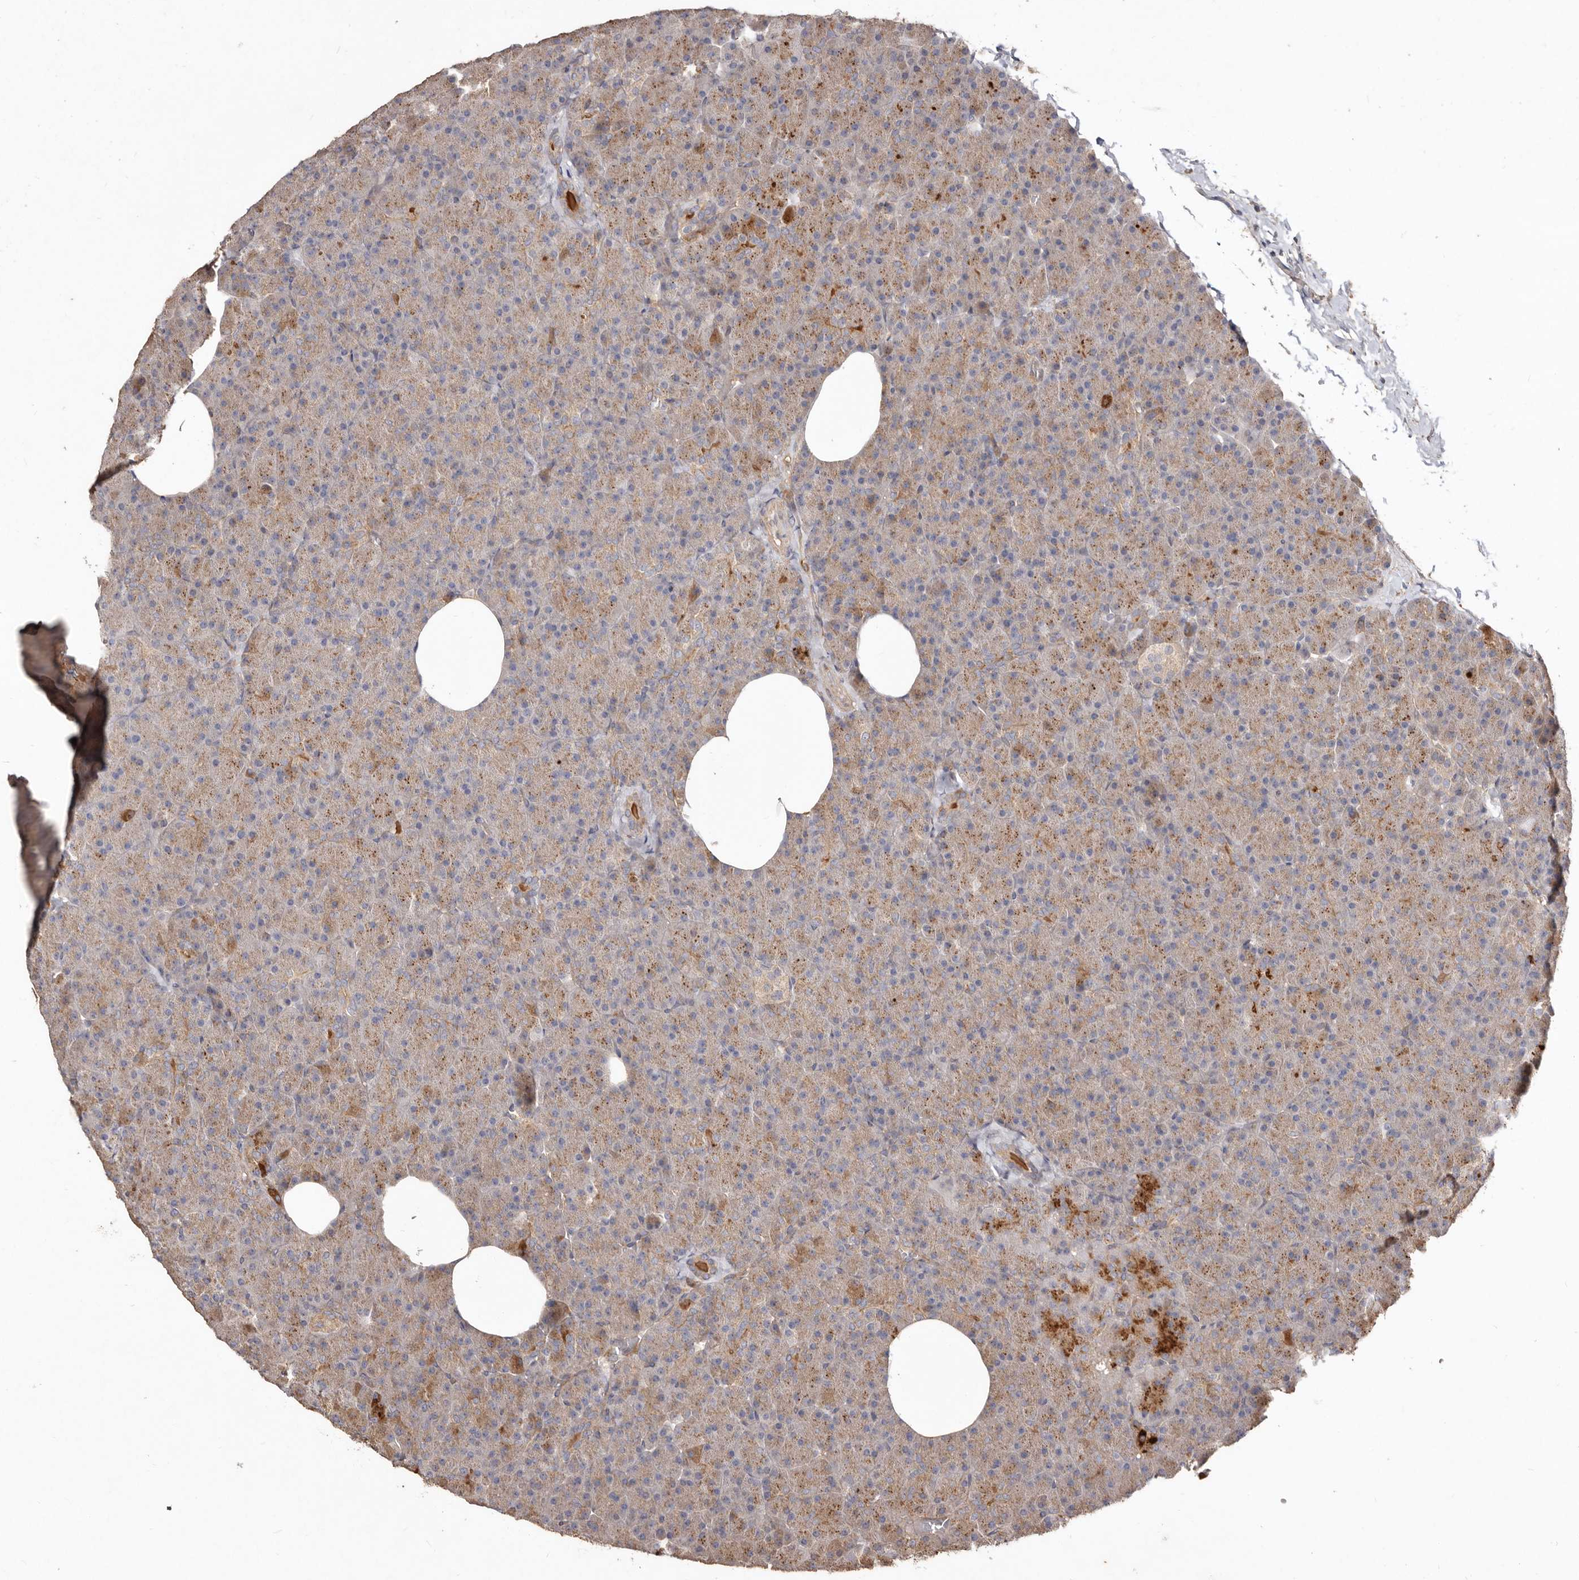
{"staining": {"intensity": "moderate", "quantity": ">75%", "location": "cytoplasmic/membranous"}, "tissue": "pancreas", "cell_type": "Exocrine glandular cells", "image_type": "normal", "snomed": [{"axis": "morphology", "description": "Normal tissue, NOS"}, {"axis": "morphology", "description": "Carcinoid, malignant, NOS"}, {"axis": "topography", "description": "Pancreas"}], "caption": "This histopathology image exhibits normal pancreas stained with immunohistochemistry (IHC) to label a protein in brown. The cytoplasmic/membranous of exocrine glandular cells show moderate positivity for the protein. Nuclei are counter-stained blue.", "gene": "LRRC25", "patient": {"sex": "female", "age": 35}}